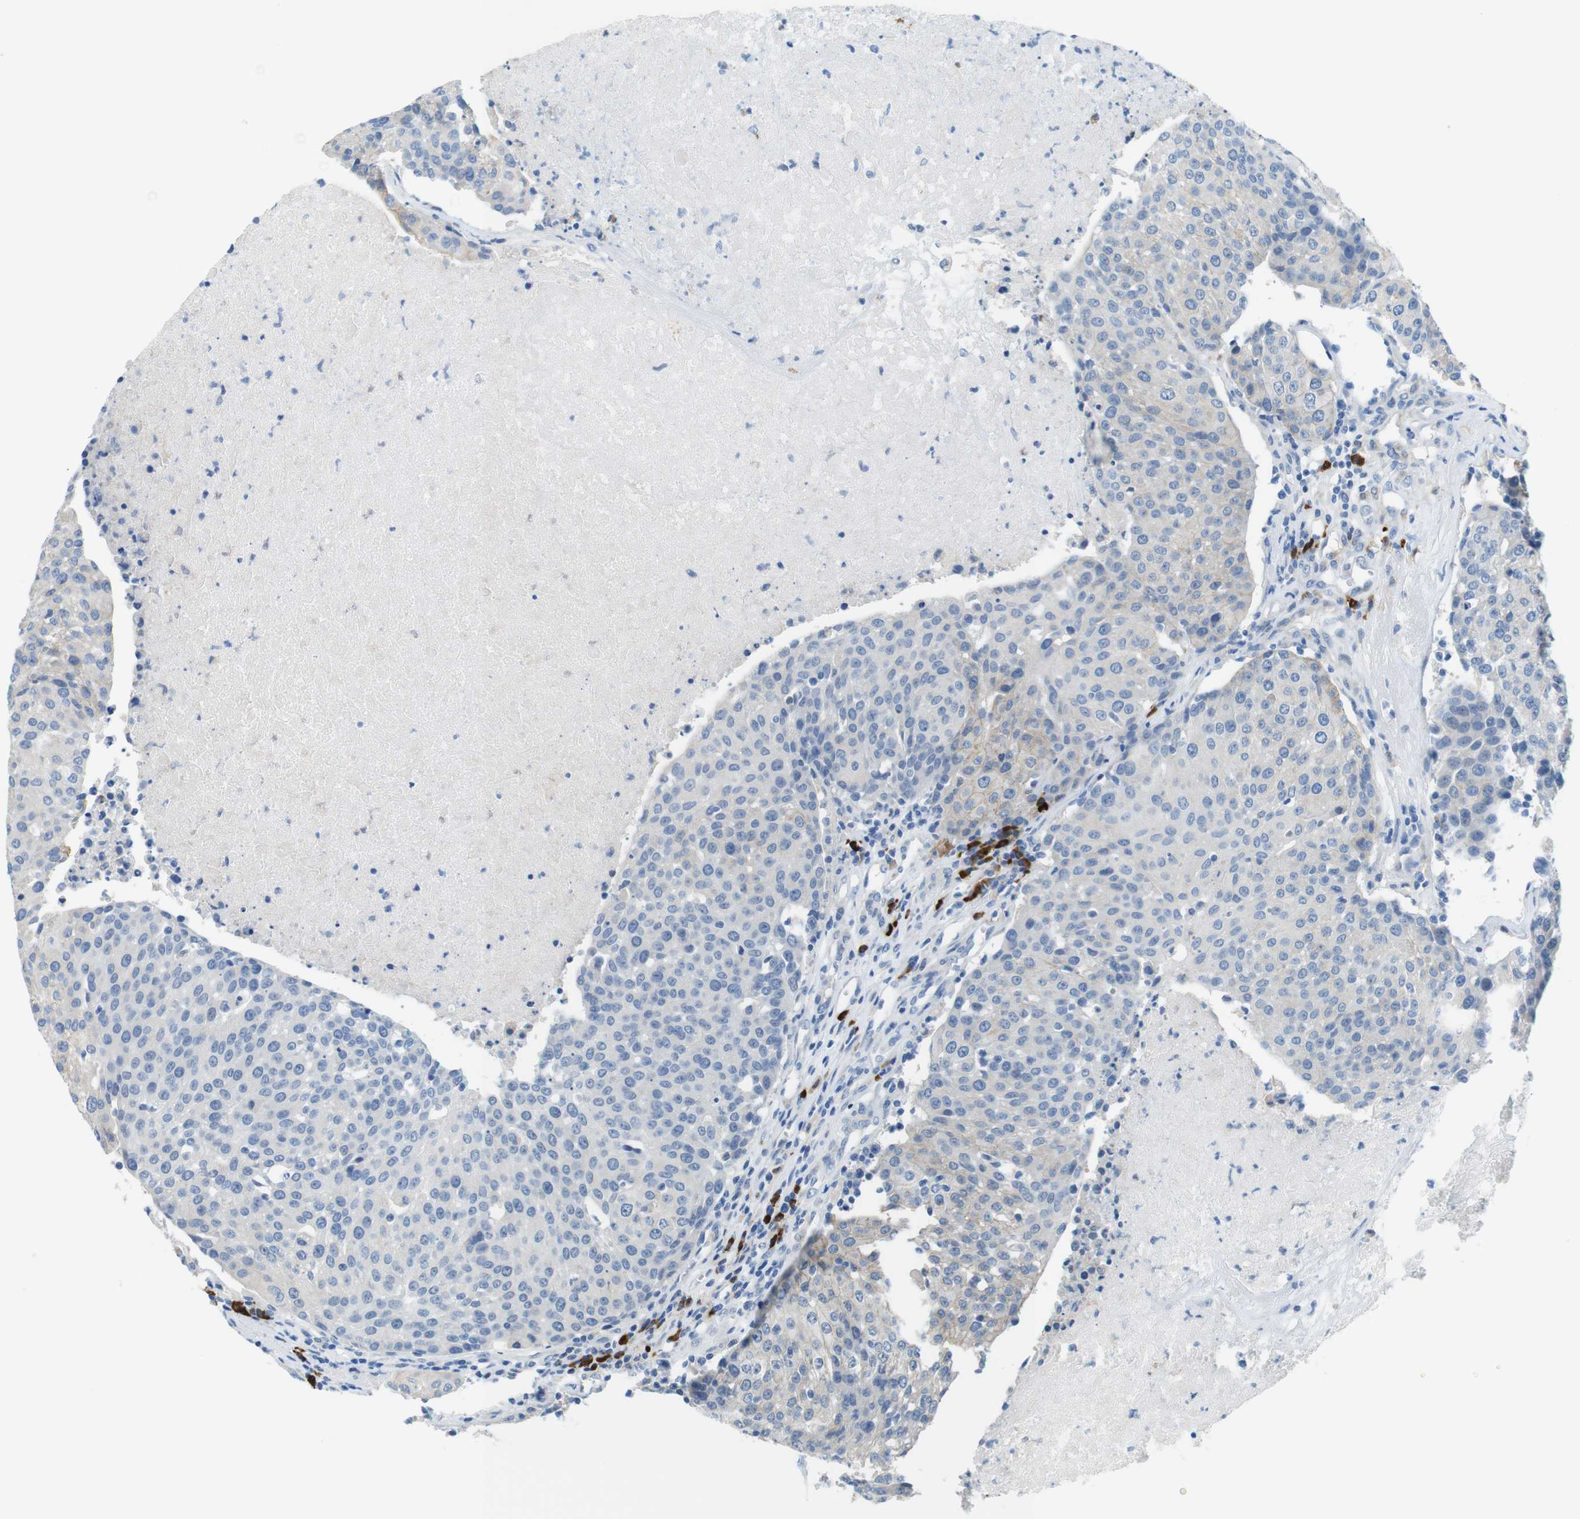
{"staining": {"intensity": "negative", "quantity": "none", "location": "none"}, "tissue": "urothelial cancer", "cell_type": "Tumor cells", "image_type": "cancer", "snomed": [{"axis": "morphology", "description": "Urothelial carcinoma, High grade"}, {"axis": "topography", "description": "Urinary bladder"}], "caption": "Immunohistochemistry of human urothelial cancer exhibits no staining in tumor cells.", "gene": "CLMN", "patient": {"sex": "female", "age": 85}}